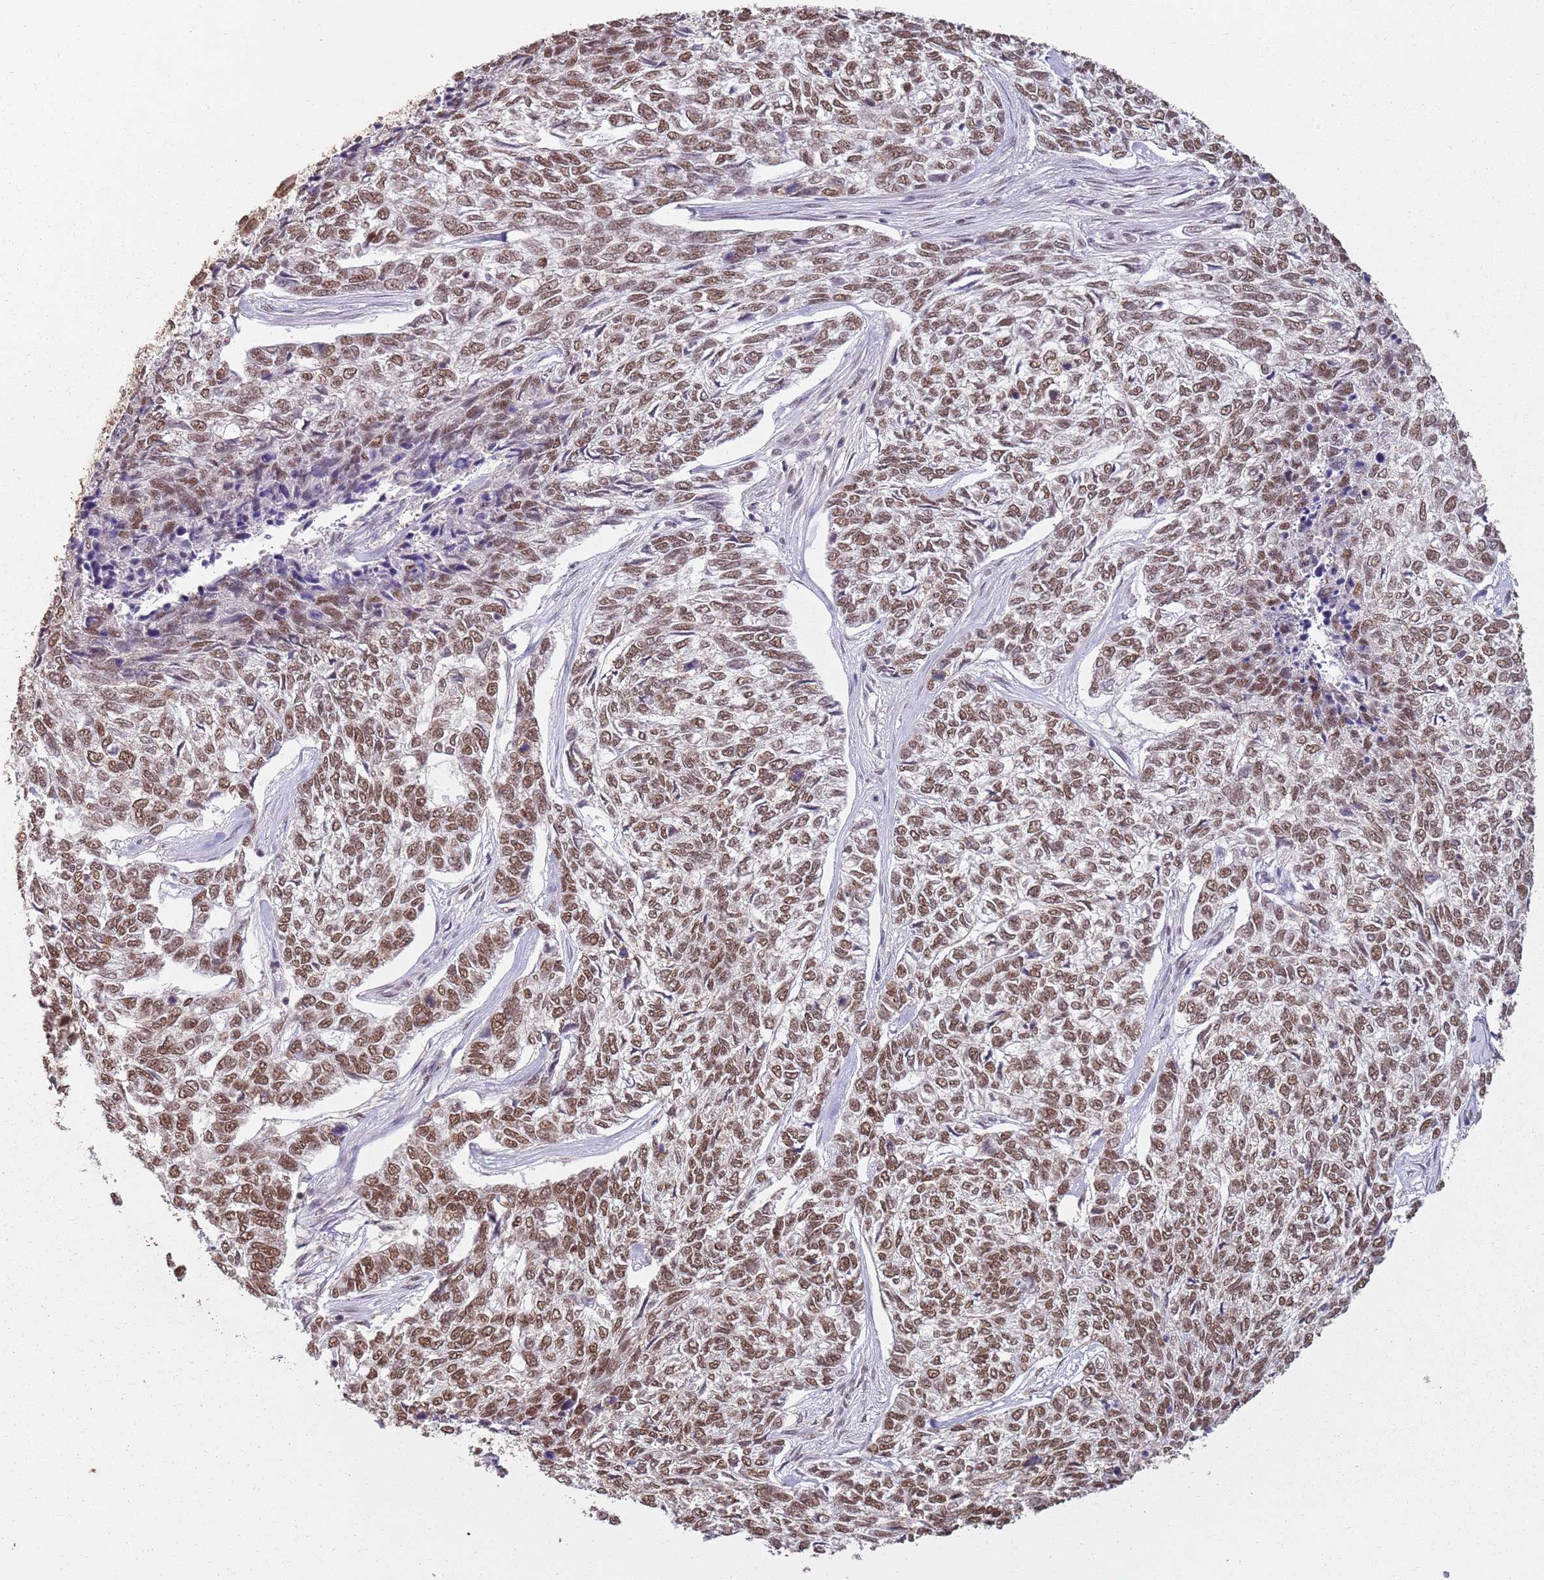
{"staining": {"intensity": "moderate", "quantity": ">75%", "location": "nuclear"}, "tissue": "skin cancer", "cell_type": "Tumor cells", "image_type": "cancer", "snomed": [{"axis": "morphology", "description": "Basal cell carcinoma"}, {"axis": "topography", "description": "Skin"}], "caption": "This histopathology image demonstrates immunohistochemistry staining of human skin basal cell carcinoma, with medium moderate nuclear expression in about >75% of tumor cells.", "gene": "ARL14EP", "patient": {"sex": "female", "age": 65}}